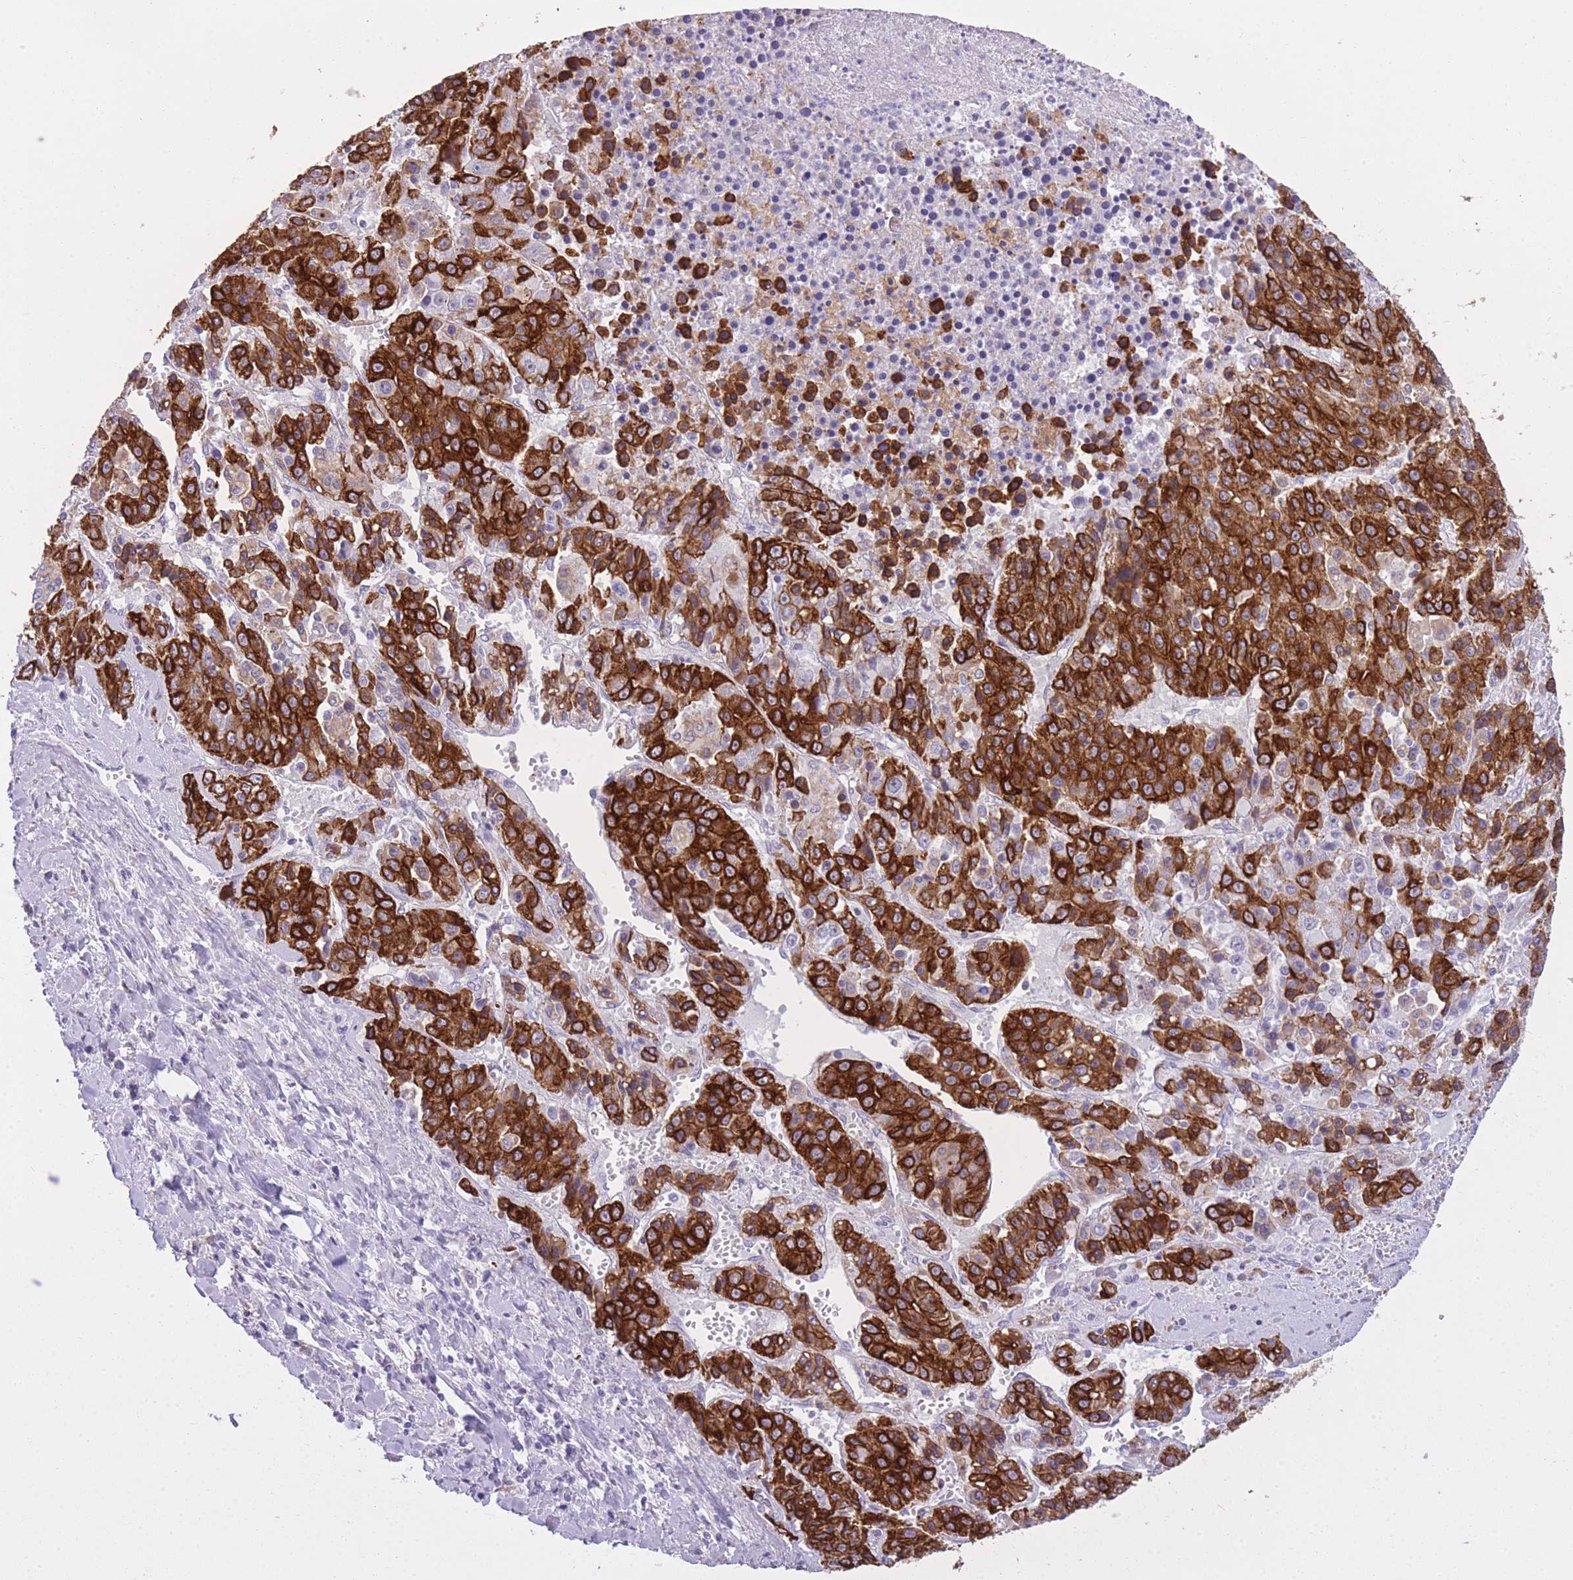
{"staining": {"intensity": "strong", "quantity": ">75%", "location": "cytoplasmic/membranous"}, "tissue": "liver cancer", "cell_type": "Tumor cells", "image_type": "cancer", "snomed": [{"axis": "morphology", "description": "Carcinoma, Hepatocellular, NOS"}, {"axis": "topography", "description": "Liver"}], "caption": "Immunohistochemistry (IHC) of liver hepatocellular carcinoma shows high levels of strong cytoplasmic/membranous positivity in approximately >75% of tumor cells.", "gene": "RADX", "patient": {"sex": "female", "age": 53}}